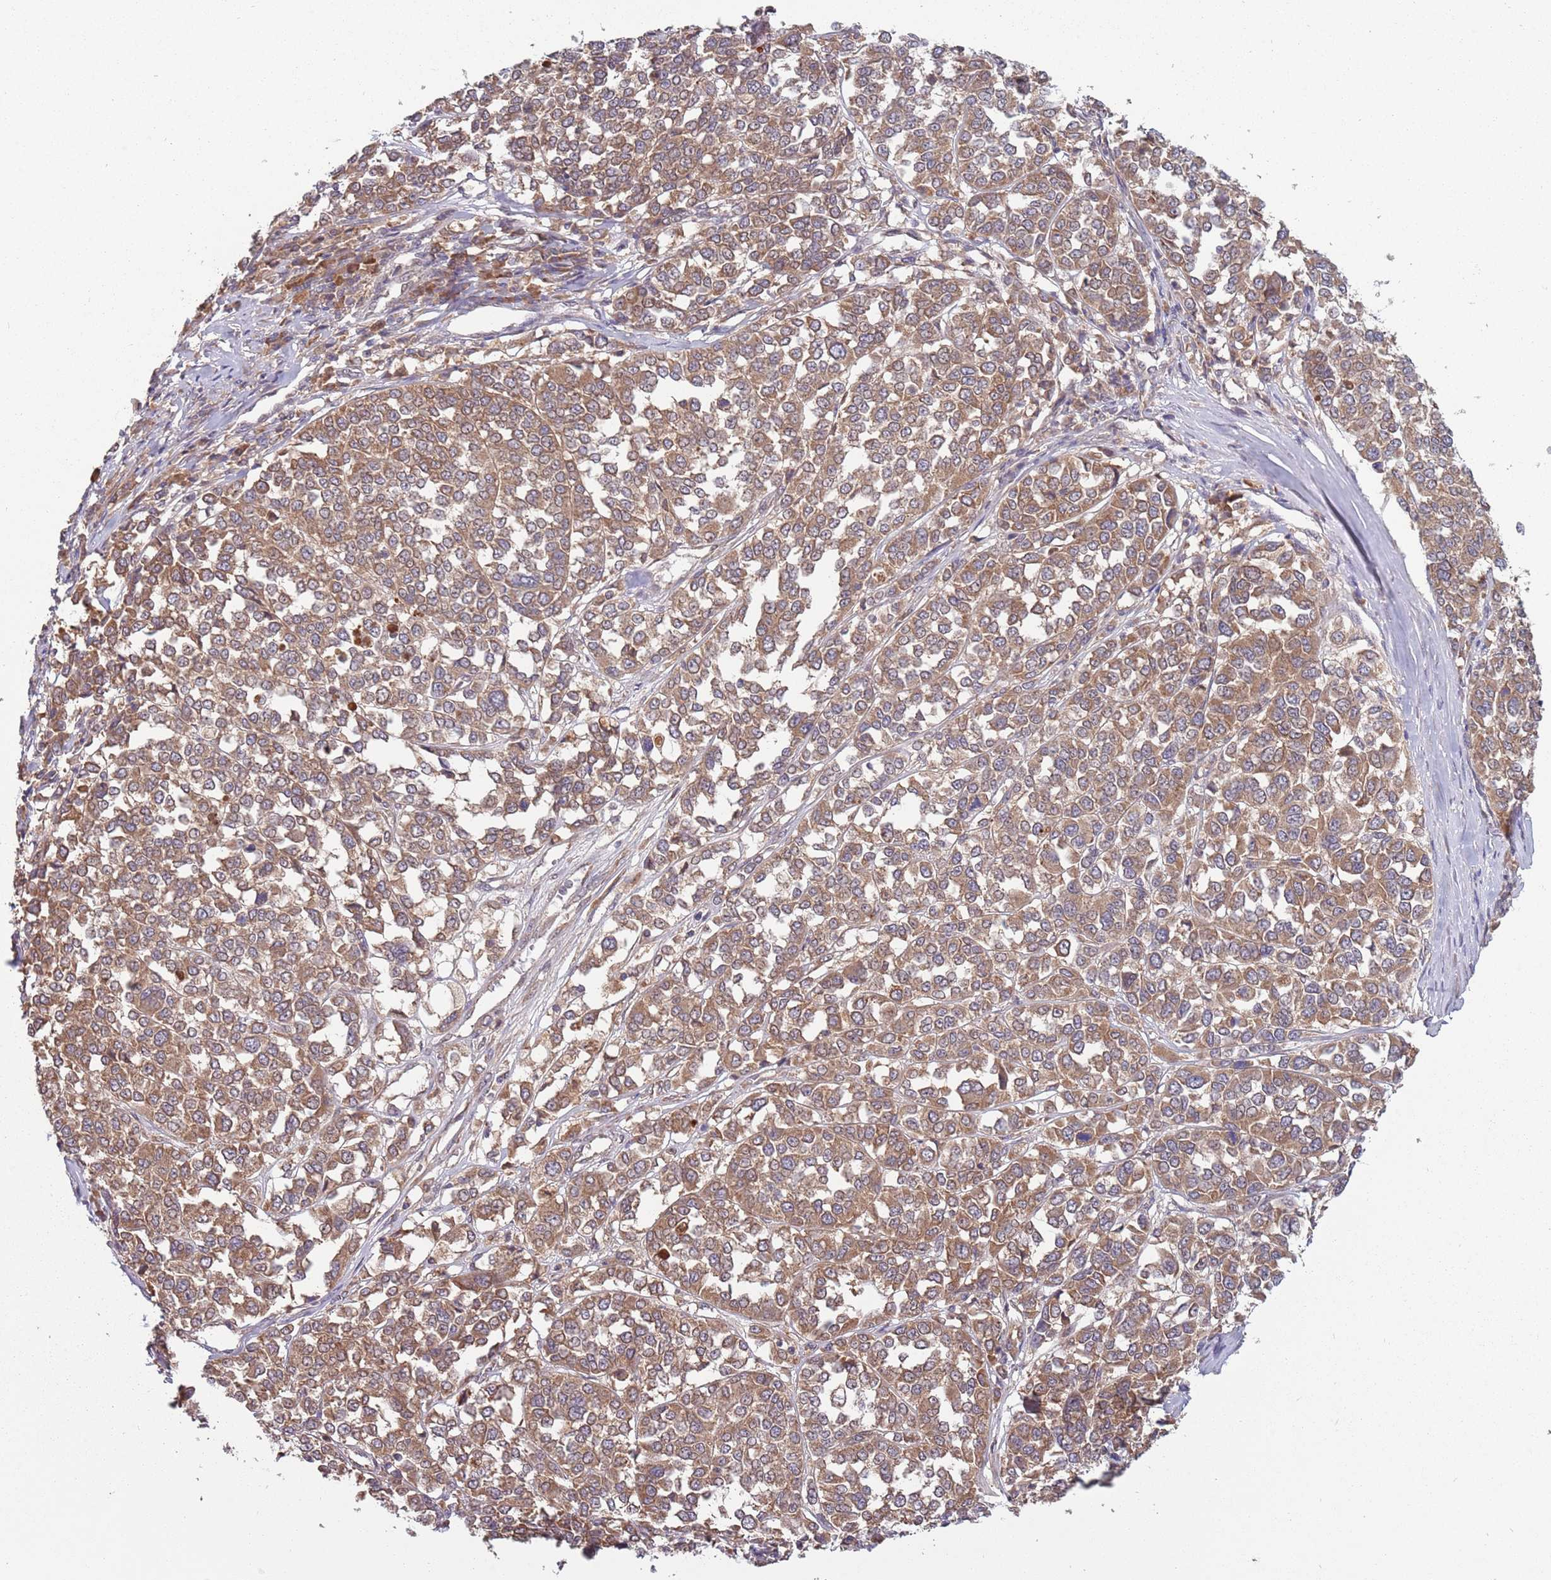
{"staining": {"intensity": "moderate", "quantity": ">75%", "location": "cytoplasmic/membranous"}, "tissue": "melanoma", "cell_type": "Tumor cells", "image_type": "cancer", "snomed": [{"axis": "morphology", "description": "Malignant melanoma, Metastatic site"}, {"axis": "topography", "description": "Lymph node"}], "caption": "Tumor cells show medium levels of moderate cytoplasmic/membranous expression in about >75% of cells in malignant melanoma (metastatic site). The staining was performed using DAB to visualize the protein expression in brown, while the nuclei were stained in blue with hematoxylin (Magnification: 20x).", "gene": "USP32", "patient": {"sex": "male", "age": 44}}